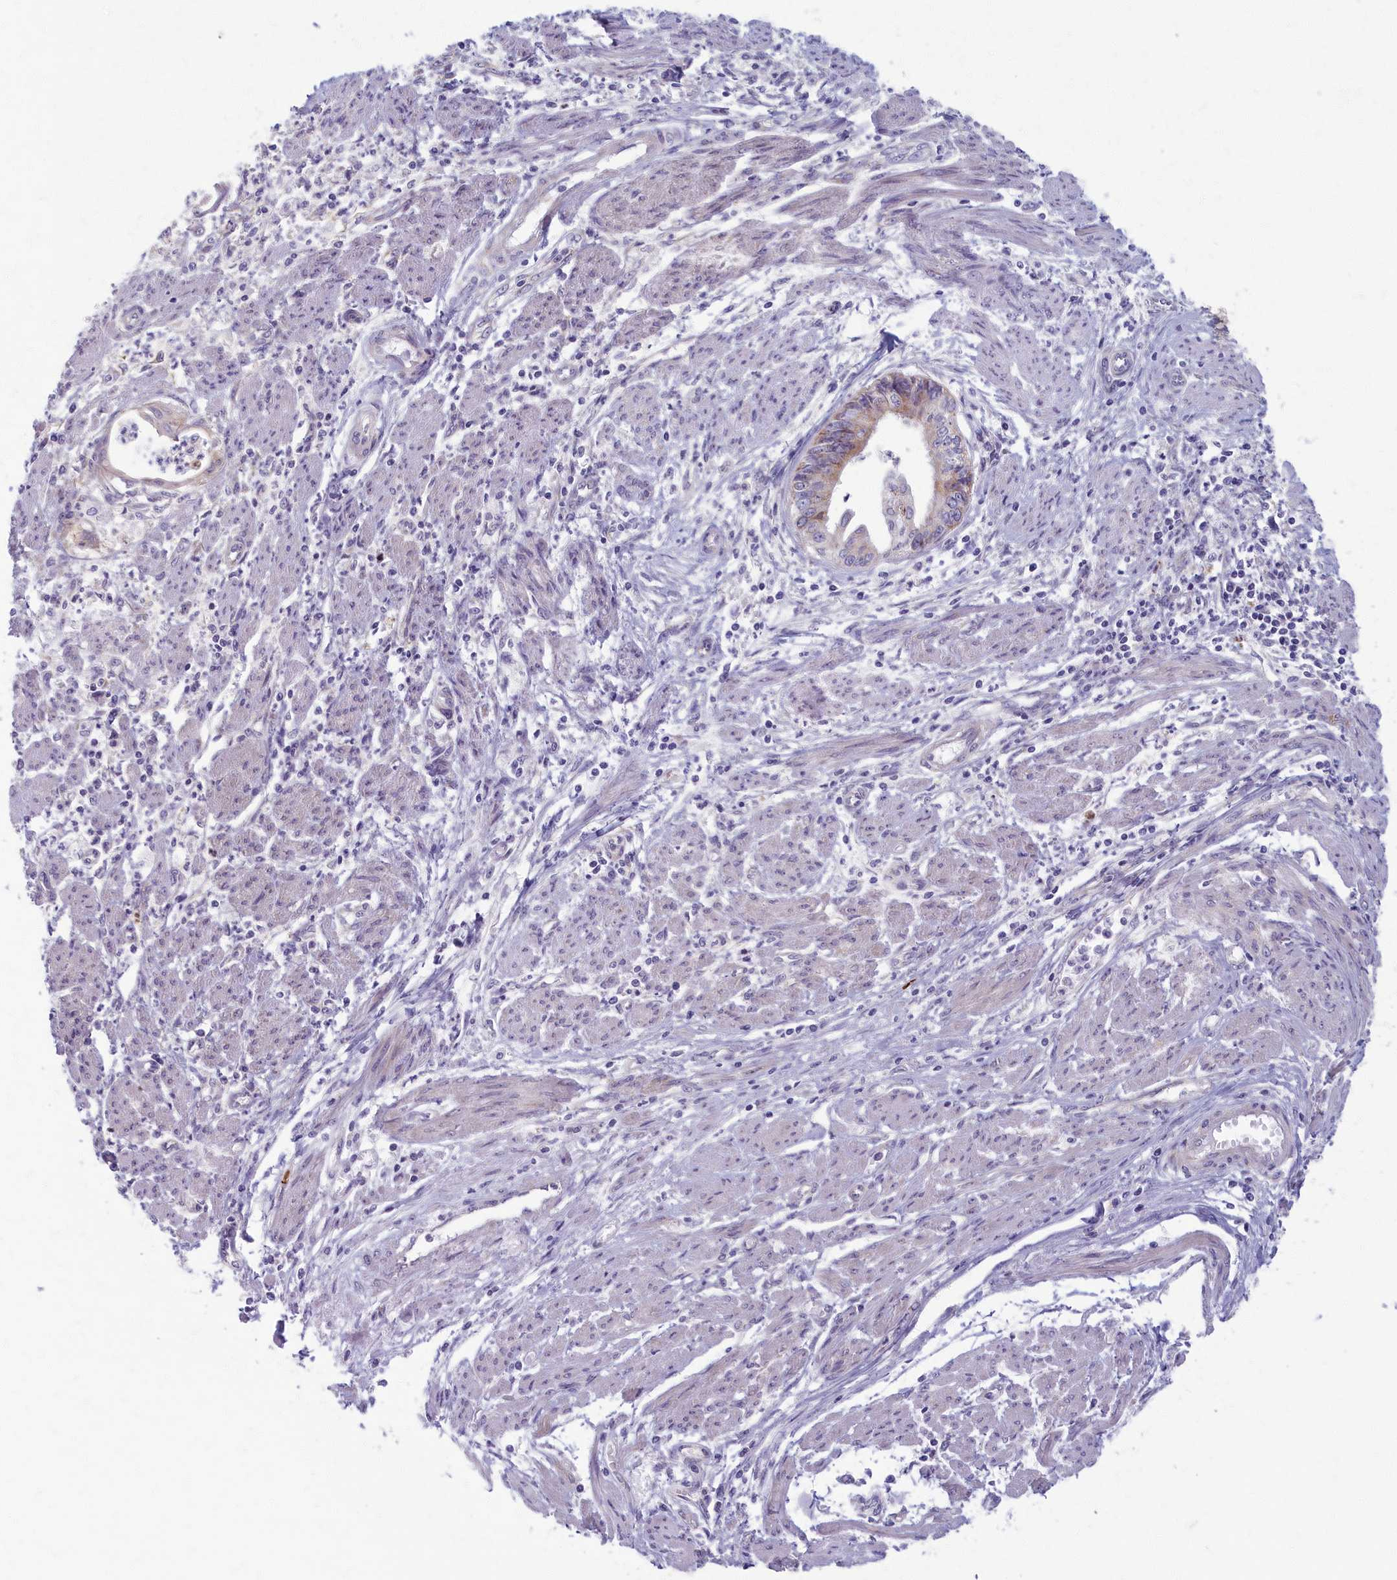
{"staining": {"intensity": "weak", "quantity": "<25%", "location": "cytoplasmic/membranous"}, "tissue": "endometrial cancer", "cell_type": "Tumor cells", "image_type": "cancer", "snomed": [{"axis": "morphology", "description": "Adenocarcinoma, NOS"}, {"axis": "topography", "description": "Endometrium"}], "caption": "Adenocarcinoma (endometrial) was stained to show a protein in brown. There is no significant positivity in tumor cells.", "gene": "MRPS25", "patient": {"sex": "female", "age": 73}}